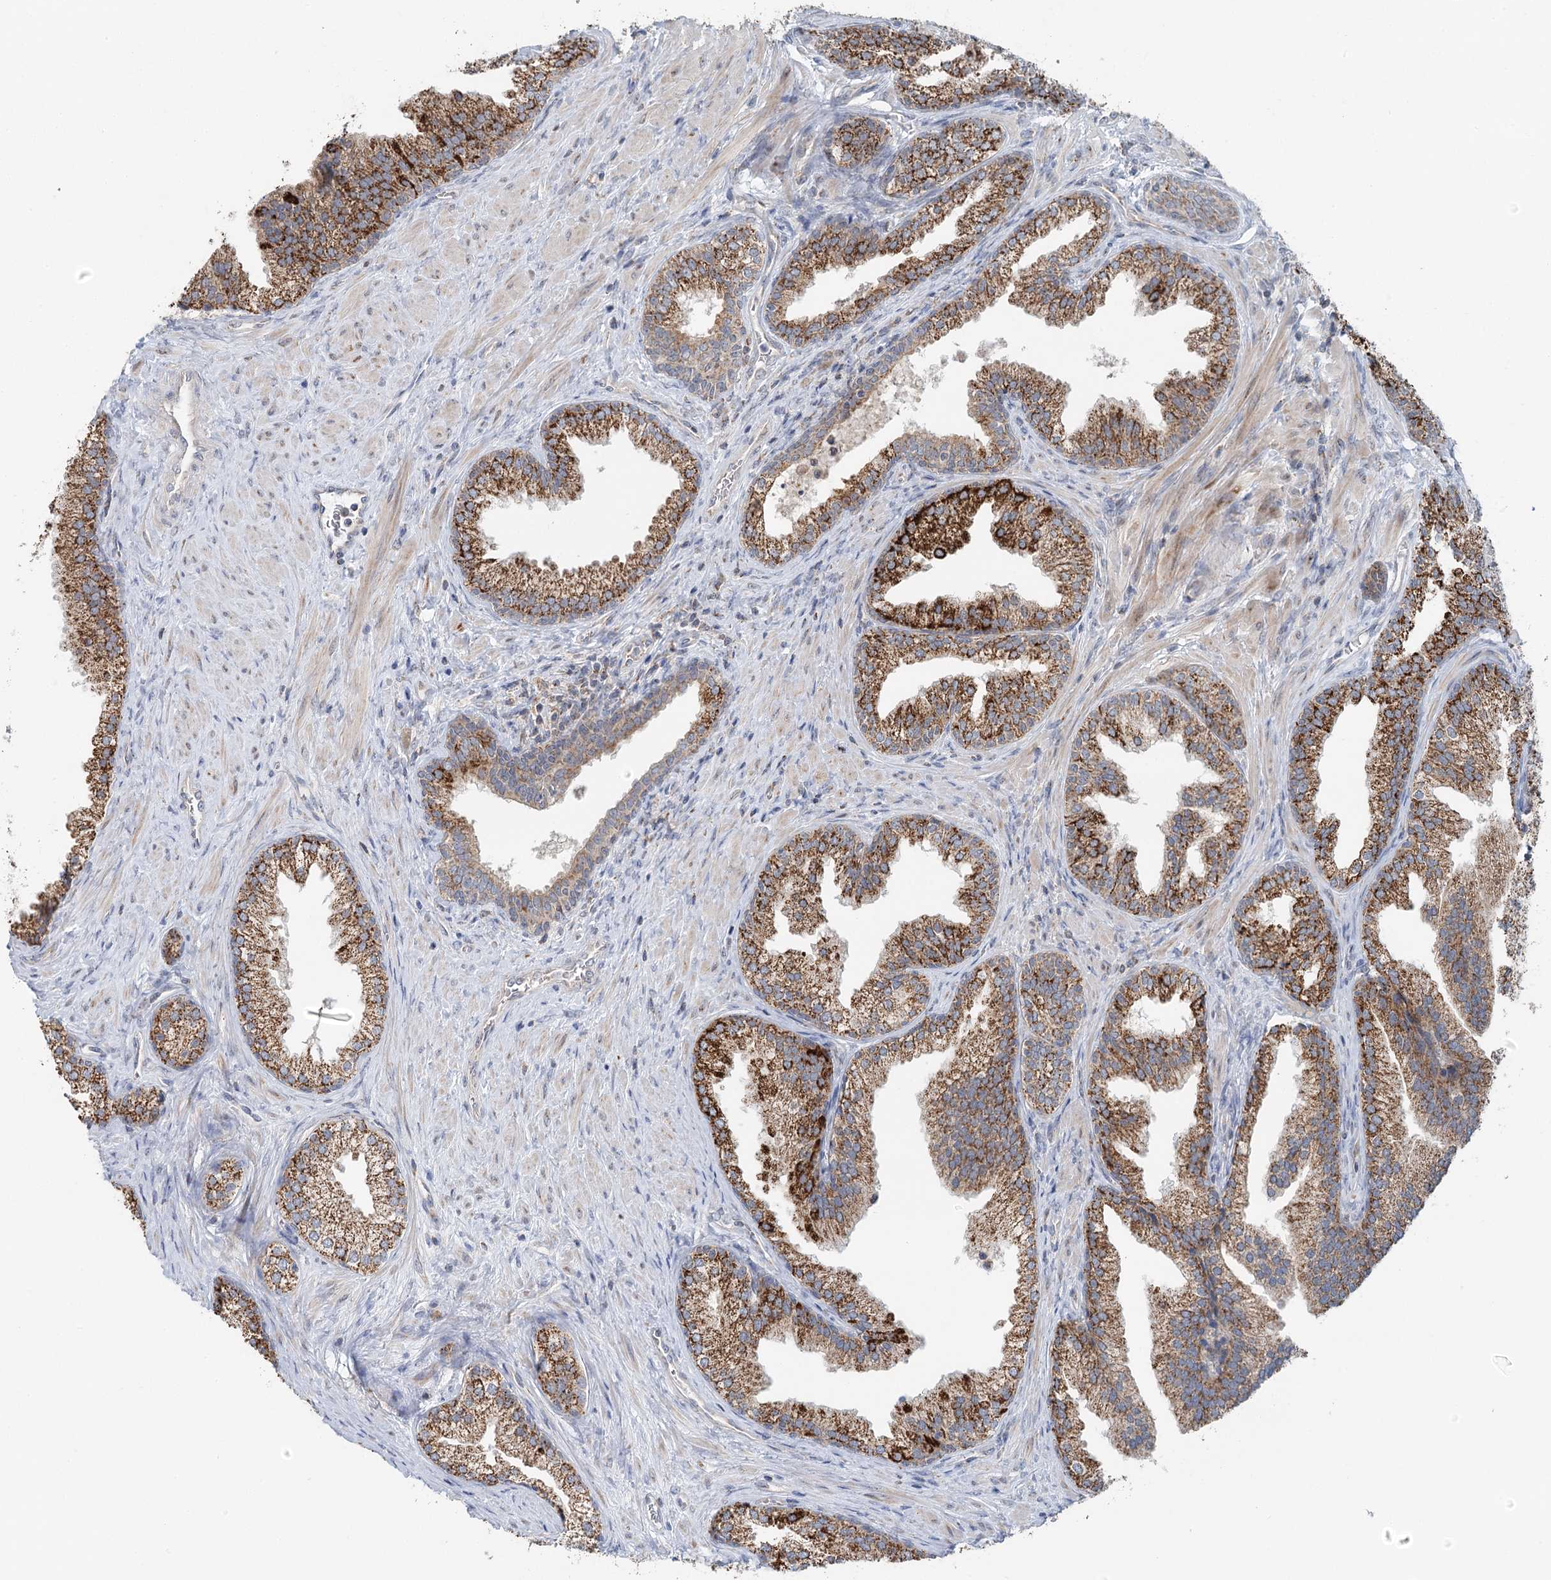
{"staining": {"intensity": "strong", "quantity": ">75%", "location": "cytoplasmic/membranous"}, "tissue": "prostate", "cell_type": "Glandular cells", "image_type": "normal", "snomed": [{"axis": "morphology", "description": "Normal tissue, NOS"}, {"axis": "topography", "description": "Prostate"}], "caption": "Prostate was stained to show a protein in brown. There is high levels of strong cytoplasmic/membranous staining in approximately >75% of glandular cells.", "gene": "RNF150", "patient": {"sex": "male", "age": 76}}